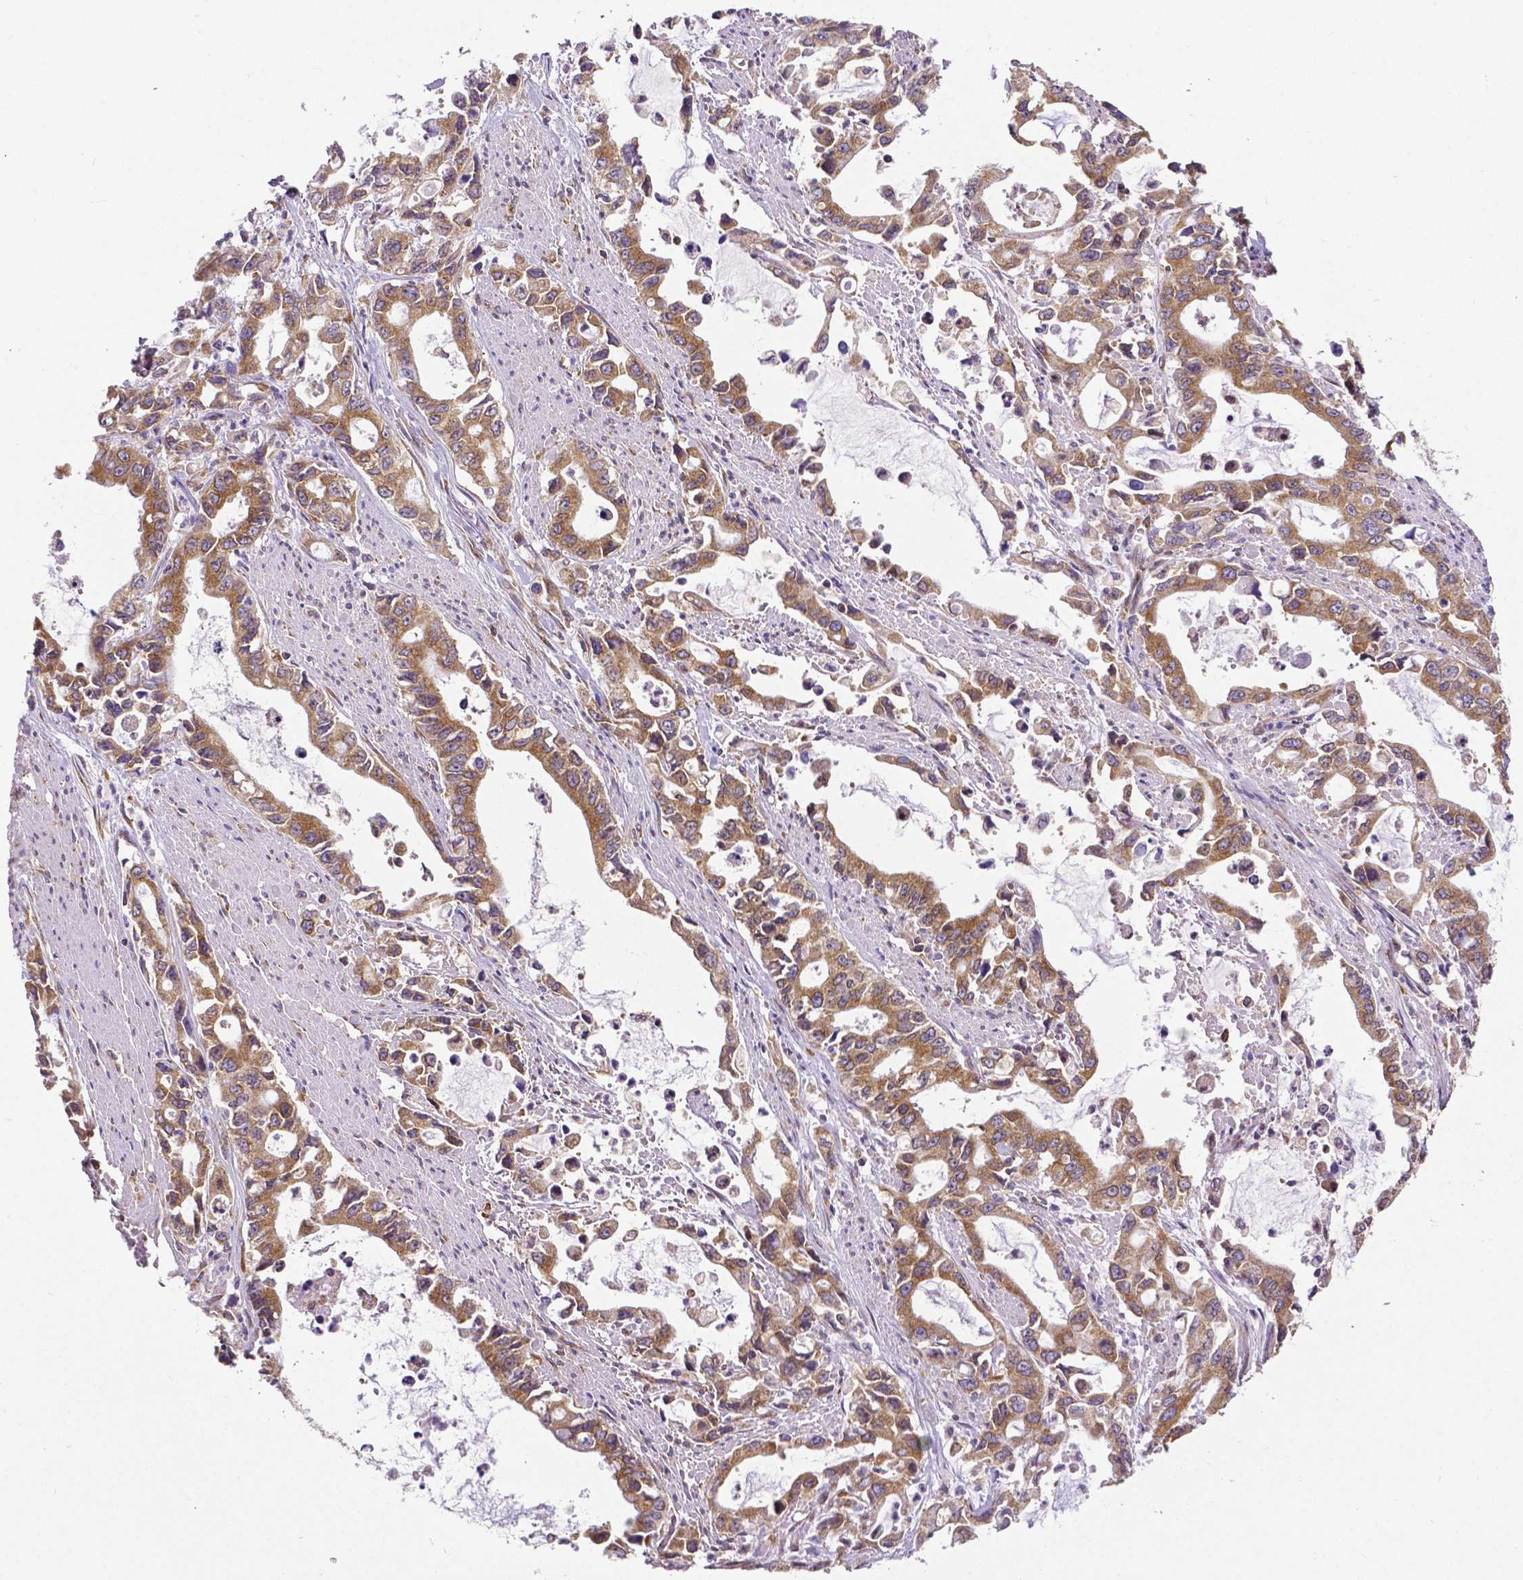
{"staining": {"intensity": "moderate", "quantity": ">75%", "location": "cytoplasmic/membranous"}, "tissue": "stomach cancer", "cell_type": "Tumor cells", "image_type": "cancer", "snomed": [{"axis": "morphology", "description": "Adenocarcinoma, NOS"}, {"axis": "topography", "description": "Stomach, upper"}], "caption": "Moderate cytoplasmic/membranous expression for a protein is seen in about >75% of tumor cells of stomach cancer (adenocarcinoma) using immunohistochemistry (IHC).", "gene": "MTDH", "patient": {"sex": "male", "age": 85}}